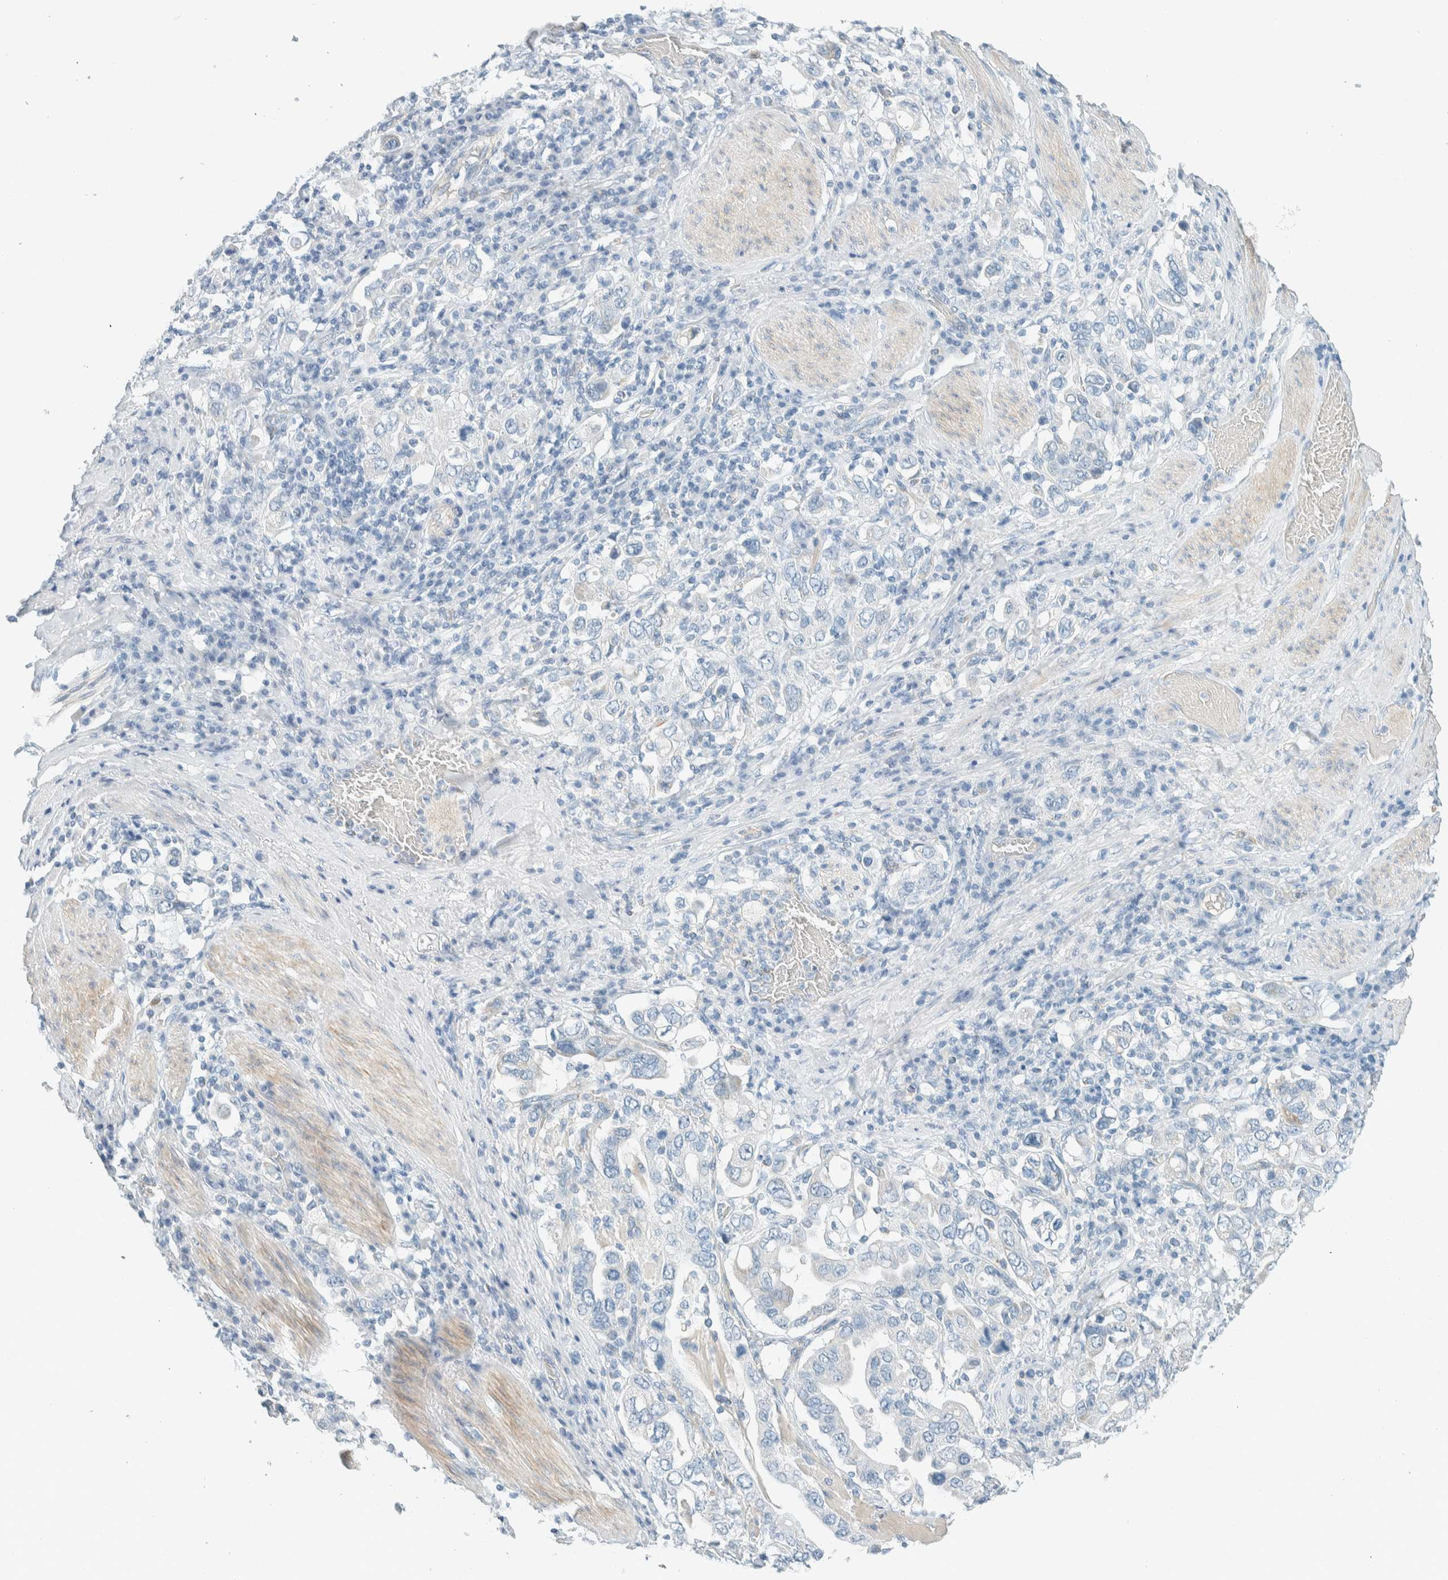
{"staining": {"intensity": "negative", "quantity": "none", "location": "none"}, "tissue": "stomach cancer", "cell_type": "Tumor cells", "image_type": "cancer", "snomed": [{"axis": "morphology", "description": "Adenocarcinoma, NOS"}, {"axis": "topography", "description": "Stomach, upper"}], "caption": "Immunohistochemistry (IHC) image of neoplastic tissue: human stomach adenocarcinoma stained with DAB demonstrates no significant protein expression in tumor cells. (DAB immunohistochemistry, high magnification).", "gene": "SLFN12", "patient": {"sex": "male", "age": 62}}